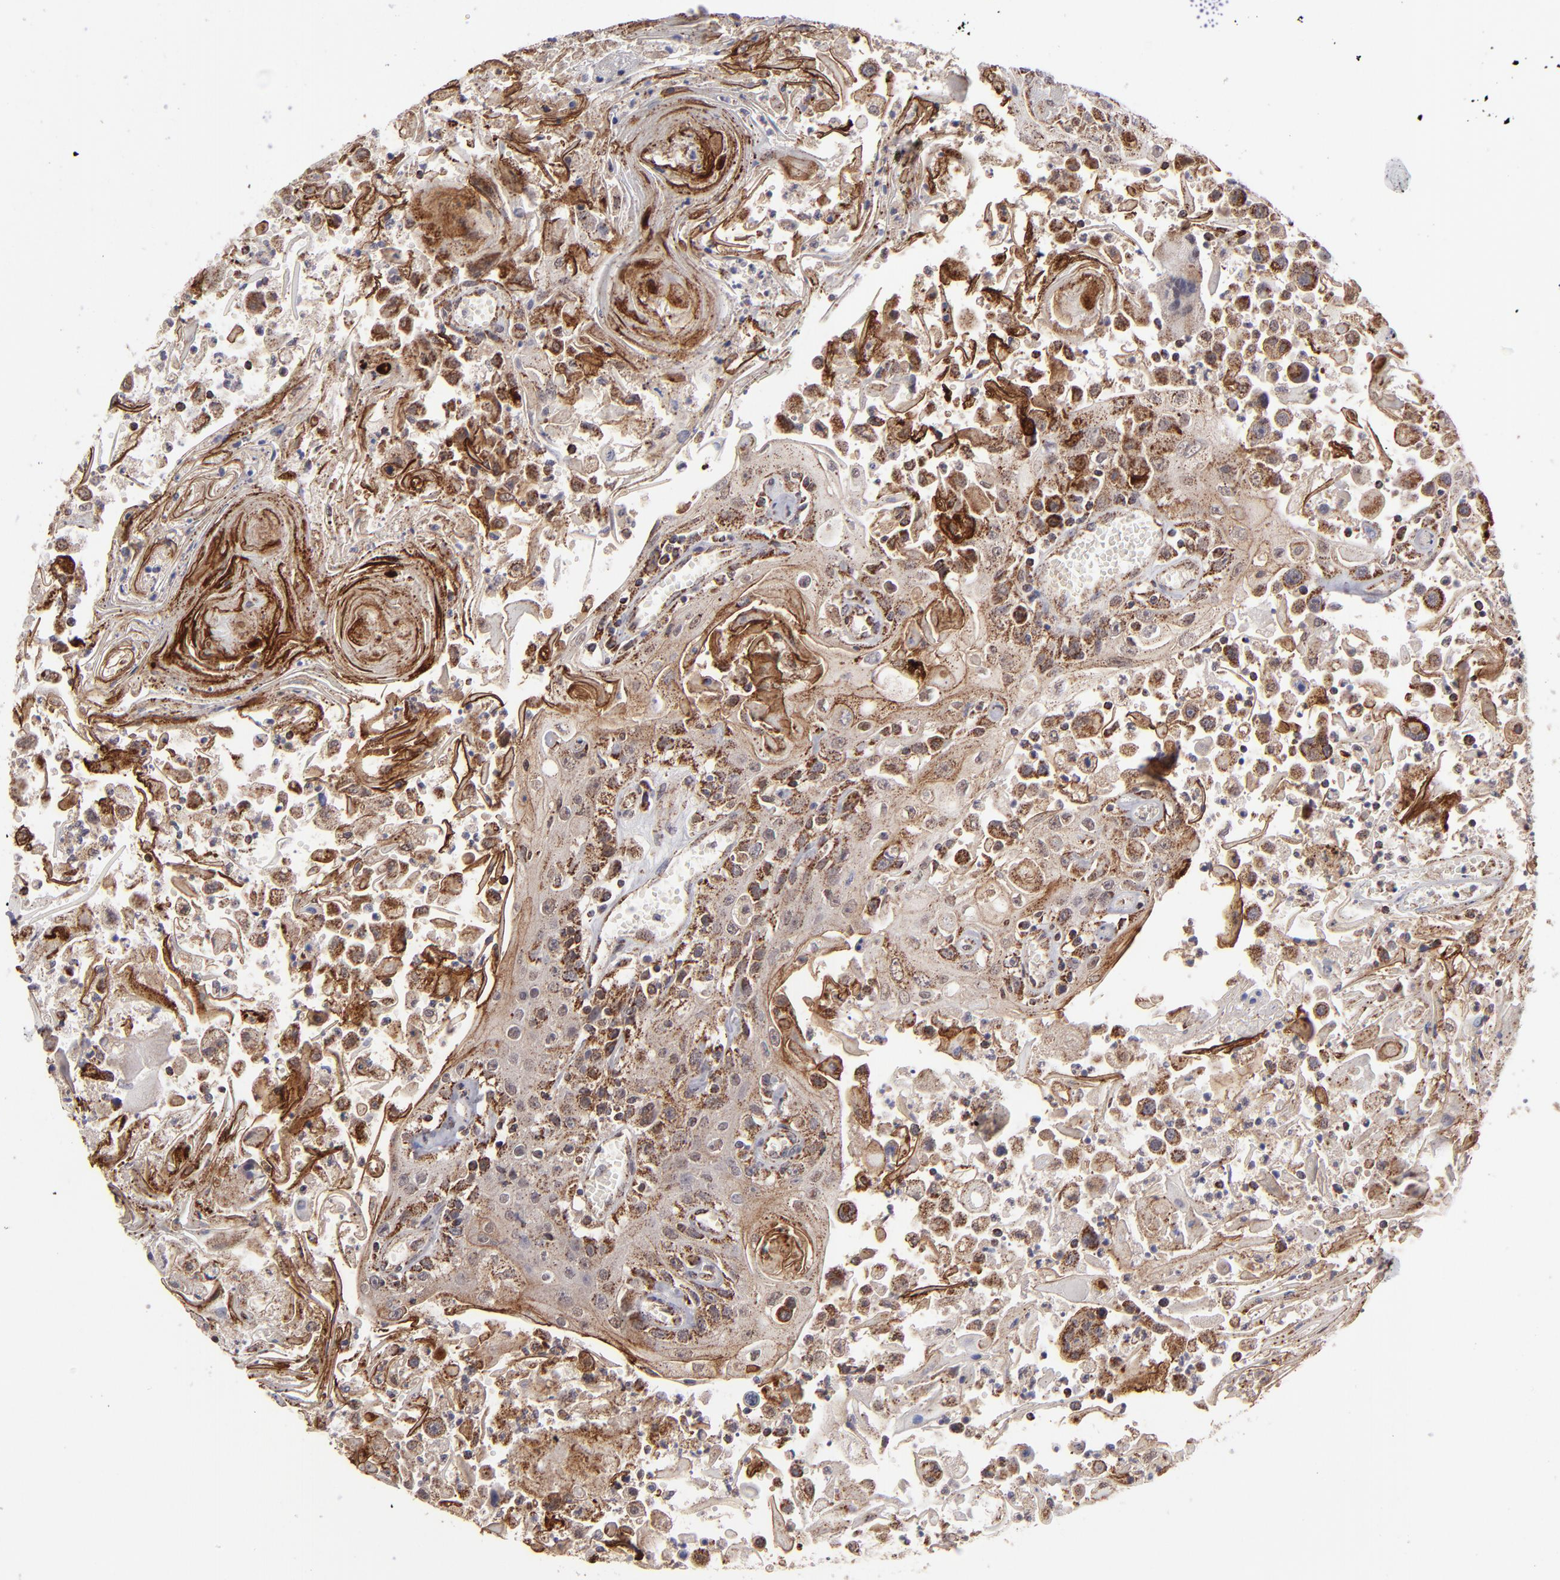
{"staining": {"intensity": "moderate", "quantity": "25%-75%", "location": "cytoplasmic/membranous"}, "tissue": "head and neck cancer", "cell_type": "Tumor cells", "image_type": "cancer", "snomed": [{"axis": "morphology", "description": "Squamous cell carcinoma, NOS"}, {"axis": "topography", "description": "Oral tissue"}, {"axis": "topography", "description": "Head-Neck"}], "caption": "Immunohistochemical staining of human head and neck squamous cell carcinoma demonstrates medium levels of moderate cytoplasmic/membranous staining in approximately 25%-75% of tumor cells. The staining is performed using DAB brown chromogen to label protein expression. The nuclei are counter-stained blue using hematoxylin.", "gene": "SLC15A1", "patient": {"sex": "female", "age": 76}}